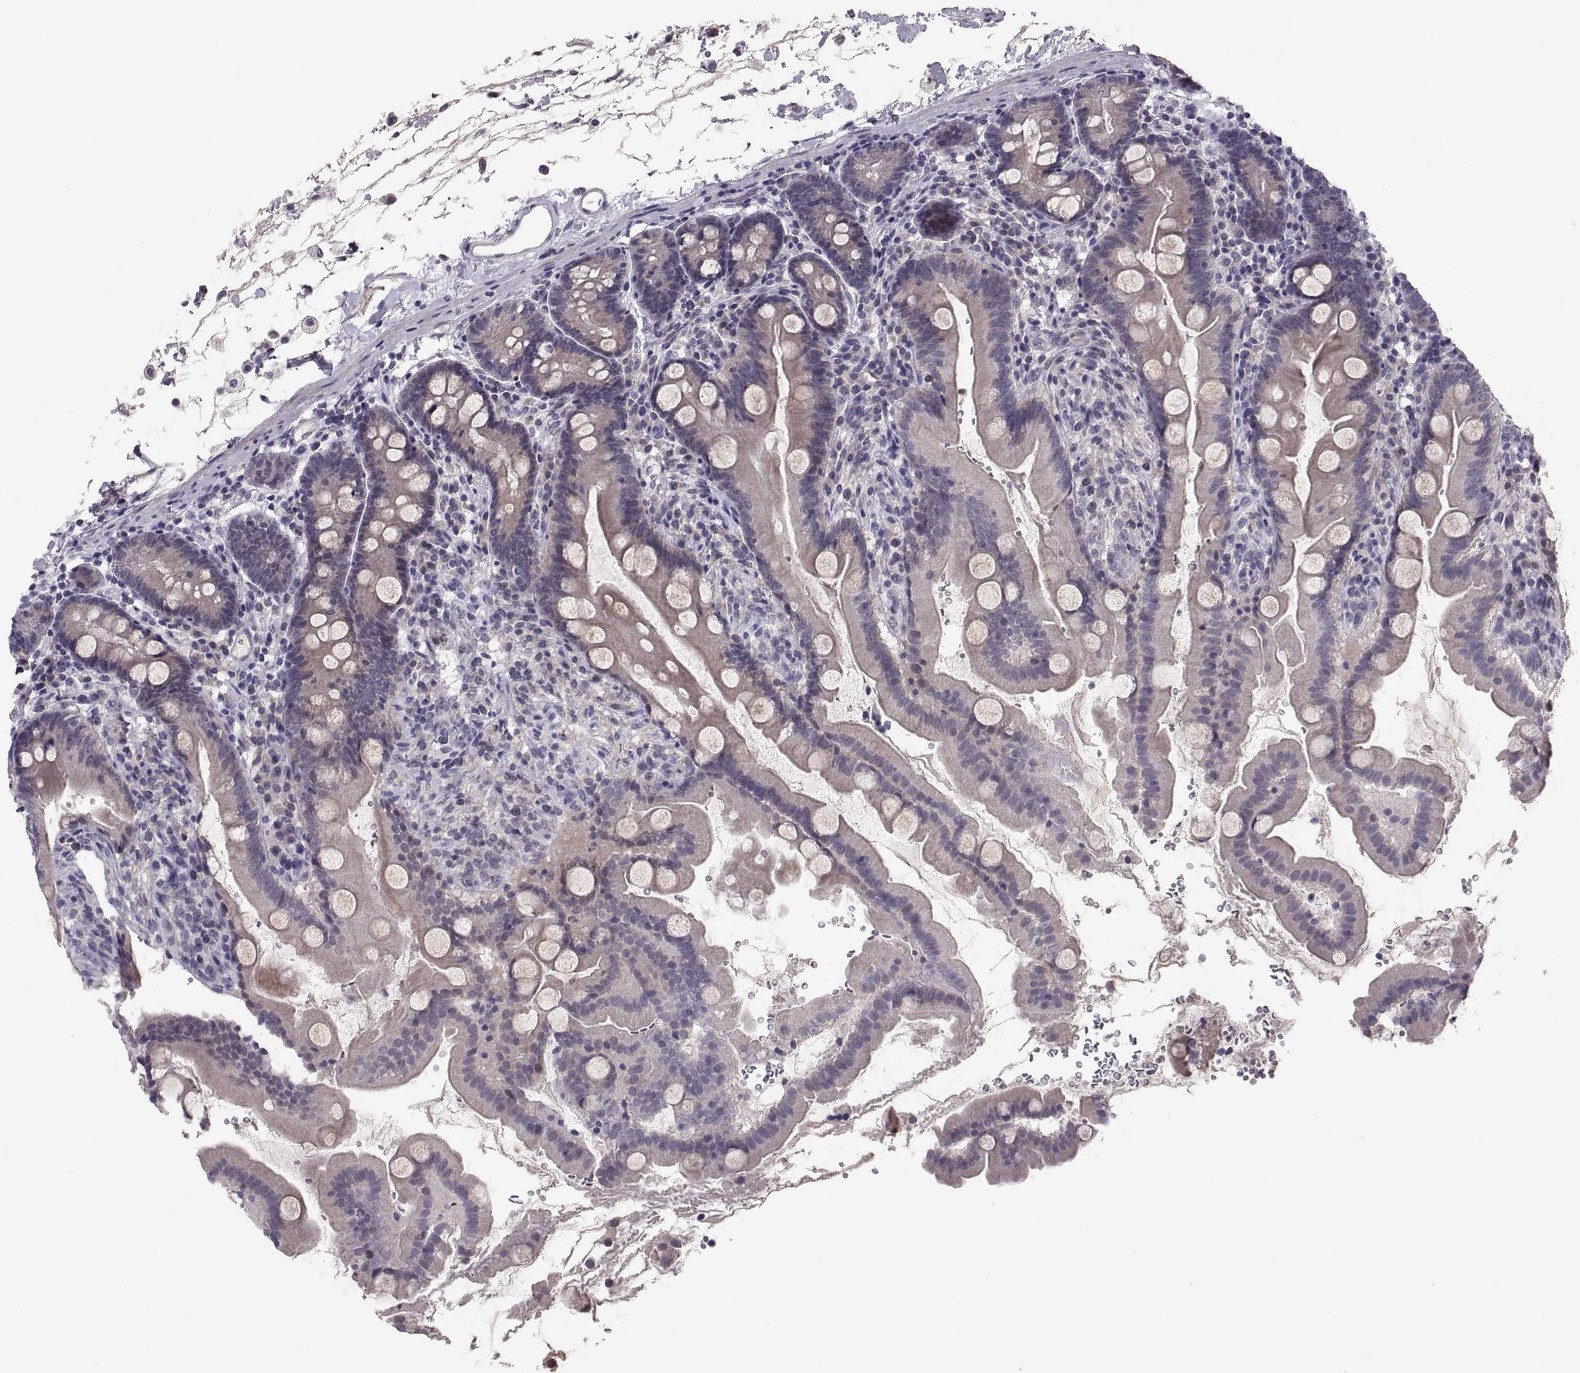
{"staining": {"intensity": "weak", "quantity": "25%-75%", "location": "cytoplasmic/membranous"}, "tissue": "small intestine", "cell_type": "Glandular cells", "image_type": "normal", "snomed": [{"axis": "morphology", "description": "Normal tissue, NOS"}, {"axis": "topography", "description": "Small intestine"}], "caption": "Protein expression analysis of normal human small intestine reveals weak cytoplasmic/membranous positivity in approximately 25%-75% of glandular cells.", "gene": "PAX2", "patient": {"sex": "female", "age": 44}}